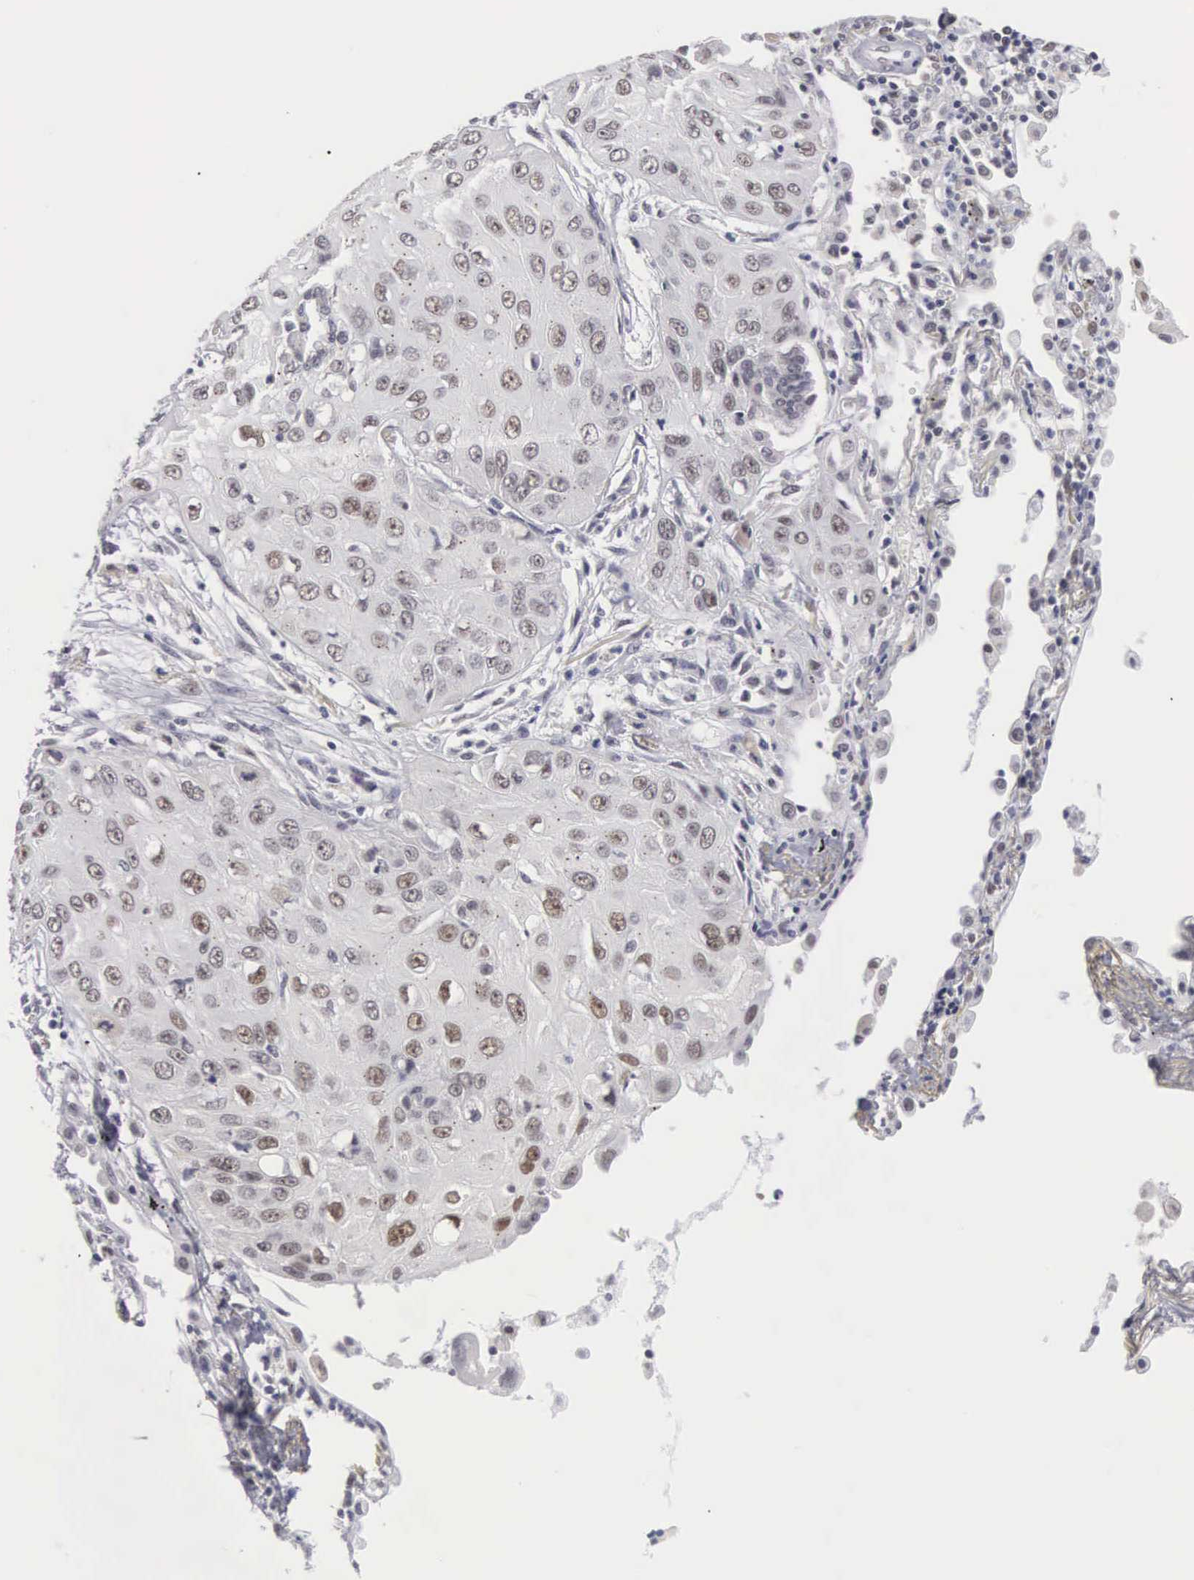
{"staining": {"intensity": "moderate", "quantity": "25%-75%", "location": "cytoplasmic/membranous,nuclear"}, "tissue": "lung cancer", "cell_type": "Tumor cells", "image_type": "cancer", "snomed": [{"axis": "morphology", "description": "Squamous cell carcinoma, NOS"}, {"axis": "topography", "description": "Lung"}], "caption": "Immunohistochemistry (IHC) of human squamous cell carcinoma (lung) displays medium levels of moderate cytoplasmic/membranous and nuclear staining in approximately 25%-75% of tumor cells. (DAB (3,3'-diaminobenzidine) = brown stain, brightfield microscopy at high magnification).", "gene": "MNAT1", "patient": {"sex": "male", "age": 71}}